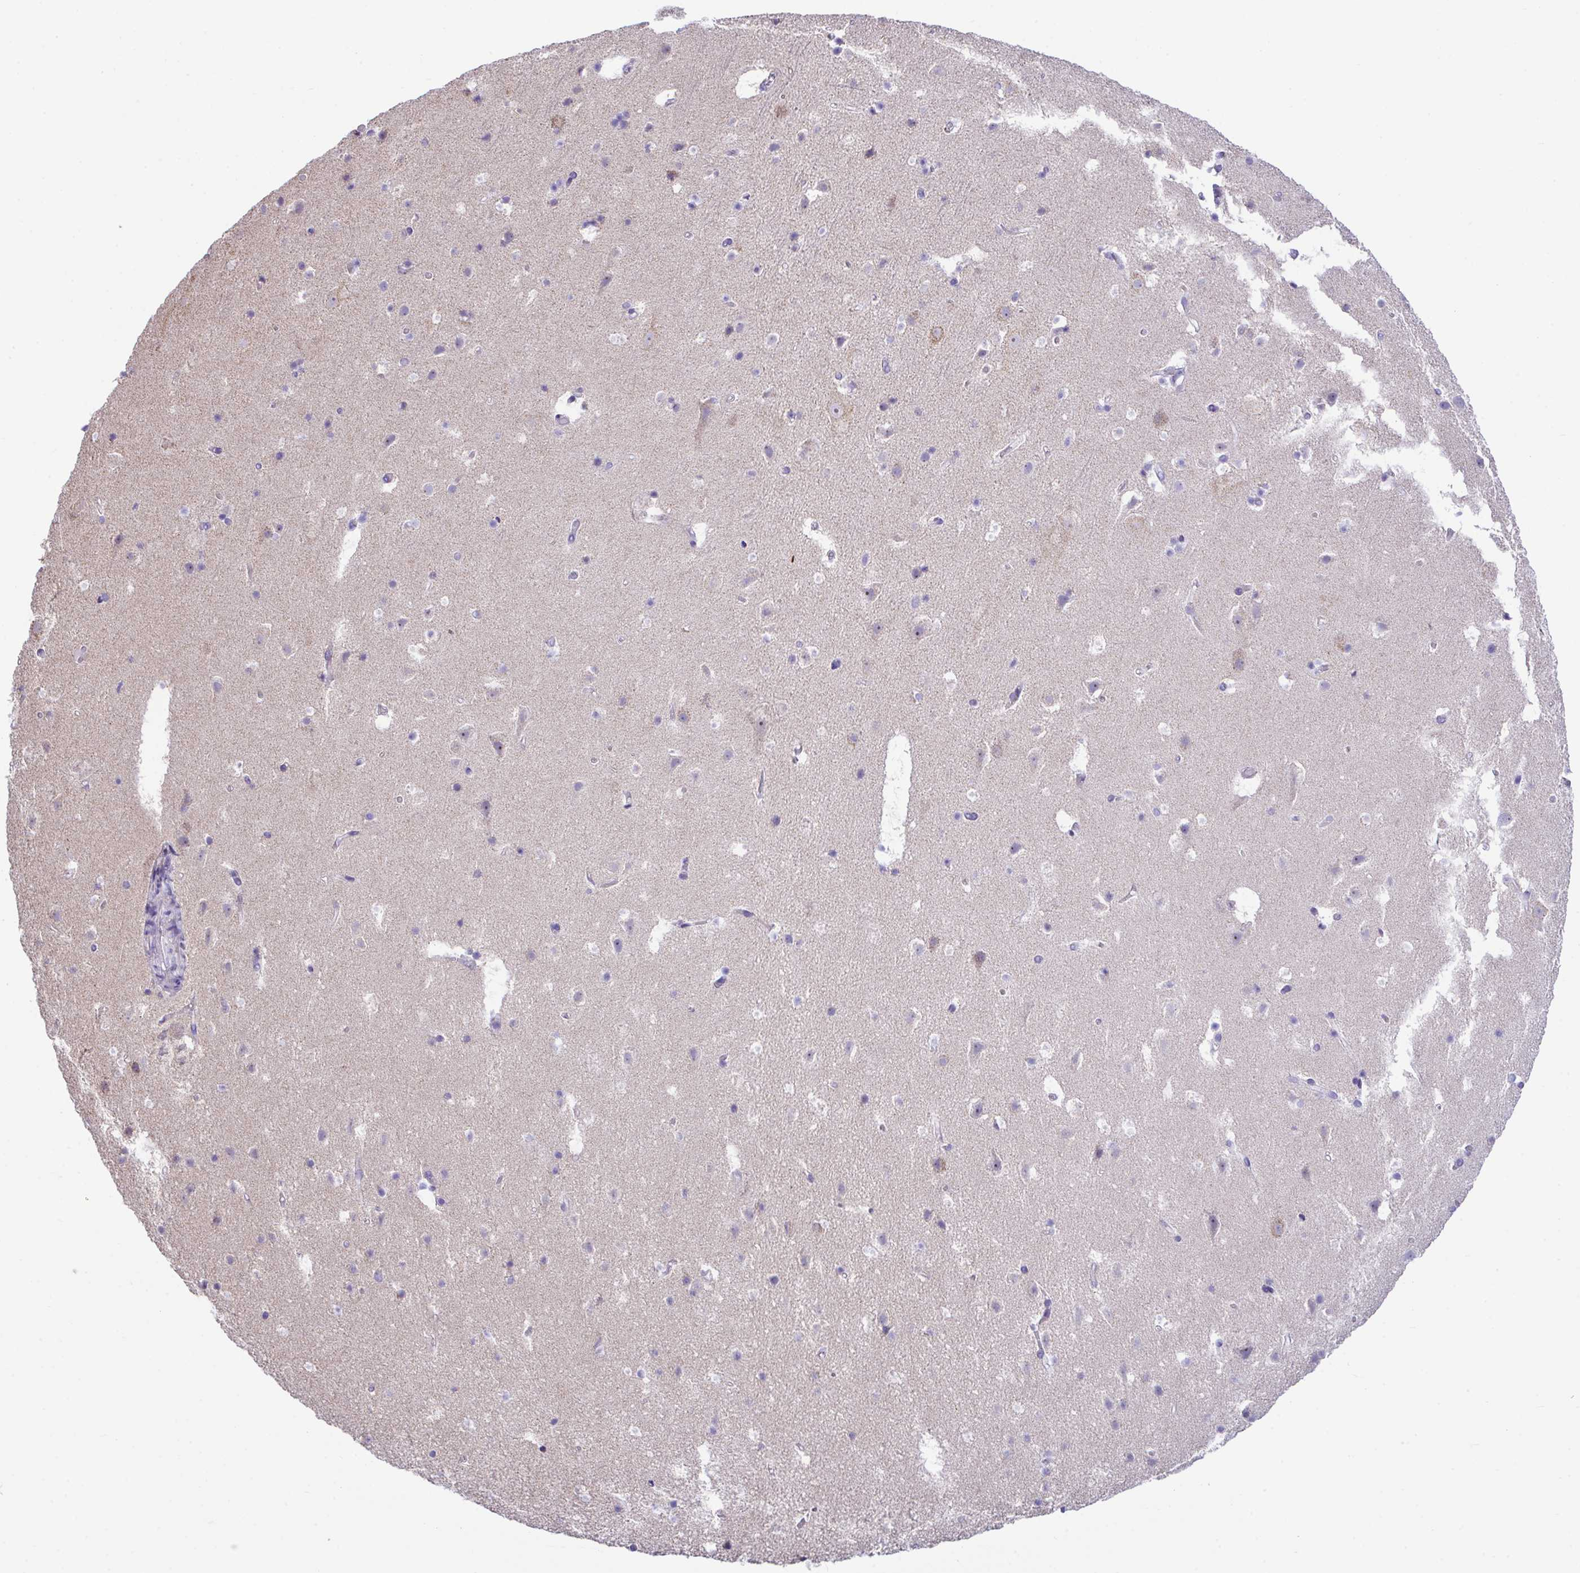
{"staining": {"intensity": "negative", "quantity": "none", "location": "none"}, "tissue": "cerebral cortex", "cell_type": "Endothelial cells", "image_type": "normal", "snomed": [{"axis": "morphology", "description": "Normal tissue, NOS"}, {"axis": "topography", "description": "Cerebral cortex"}], "caption": "Photomicrograph shows no significant protein expression in endothelial cells of unremarkable cerebral cortex.", "gene": "NLRP8", "patient": {"sex": "female", "age": 42}}